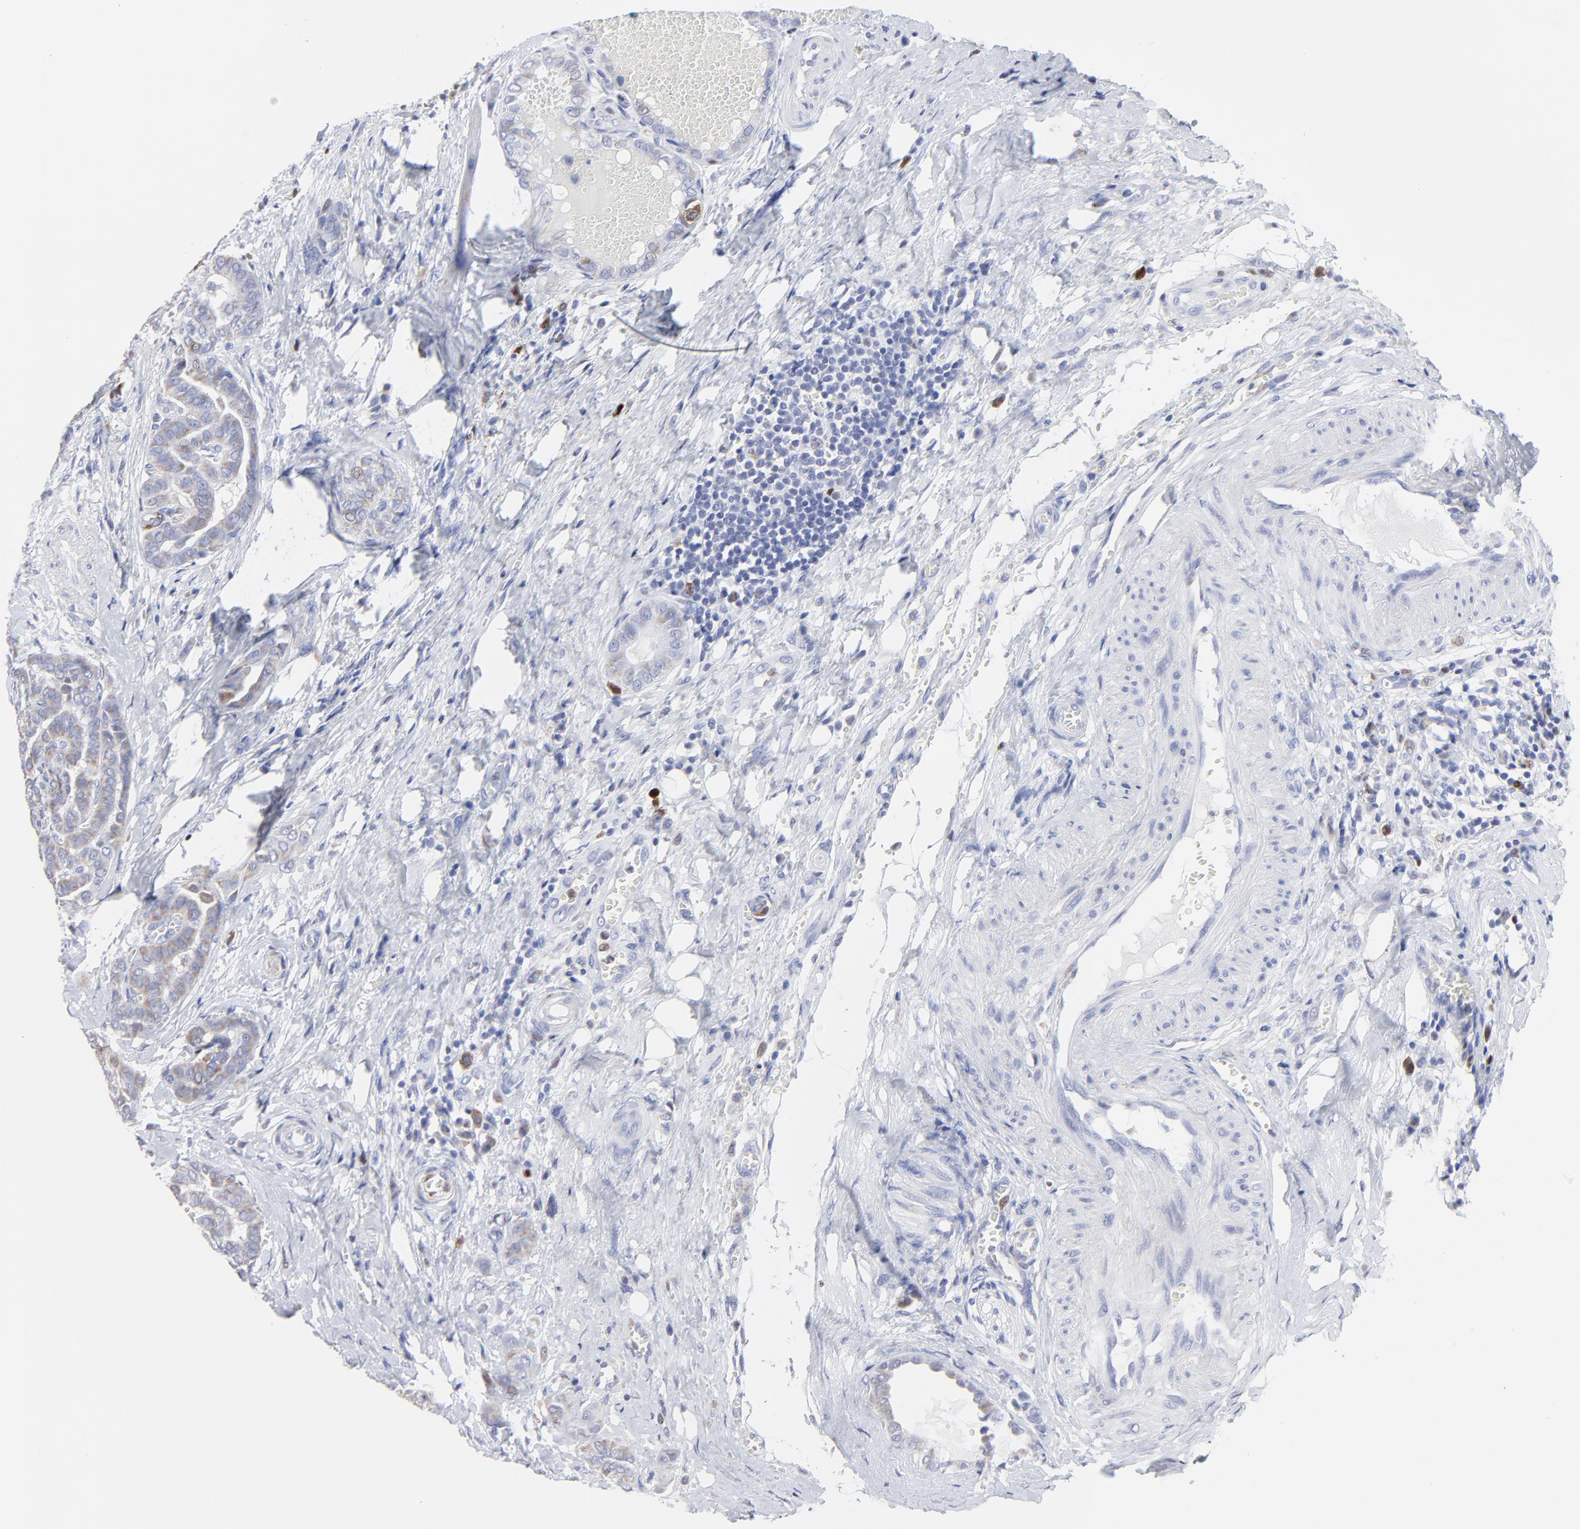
{"staining": {"intensity": "weak", "quantity": "25%-75%", "location": "cytoplasmic/membranous"}, "tissue": "thyroid cancer", "cell_type": "Tumor cells", "image_type": "cancer", "snomed": [{"axis": "morphology", "description": "Carcinoma, NOS"}, {"axis": "topography", "description": "Thyroid gland"}], "caption": "Immunohistochemical staining of human thyroid cancer shows weak cytoplasmic/membranous protein staining in about 25%-75% of tumor cells. The staining was performed using DAB to visualize the protein expression in brown, while the nuclei were stained in blue with hematoxylin (Magnification: 20x).", "gene": "NCAPH", "patient": {"sex": "female", "age": 91}}